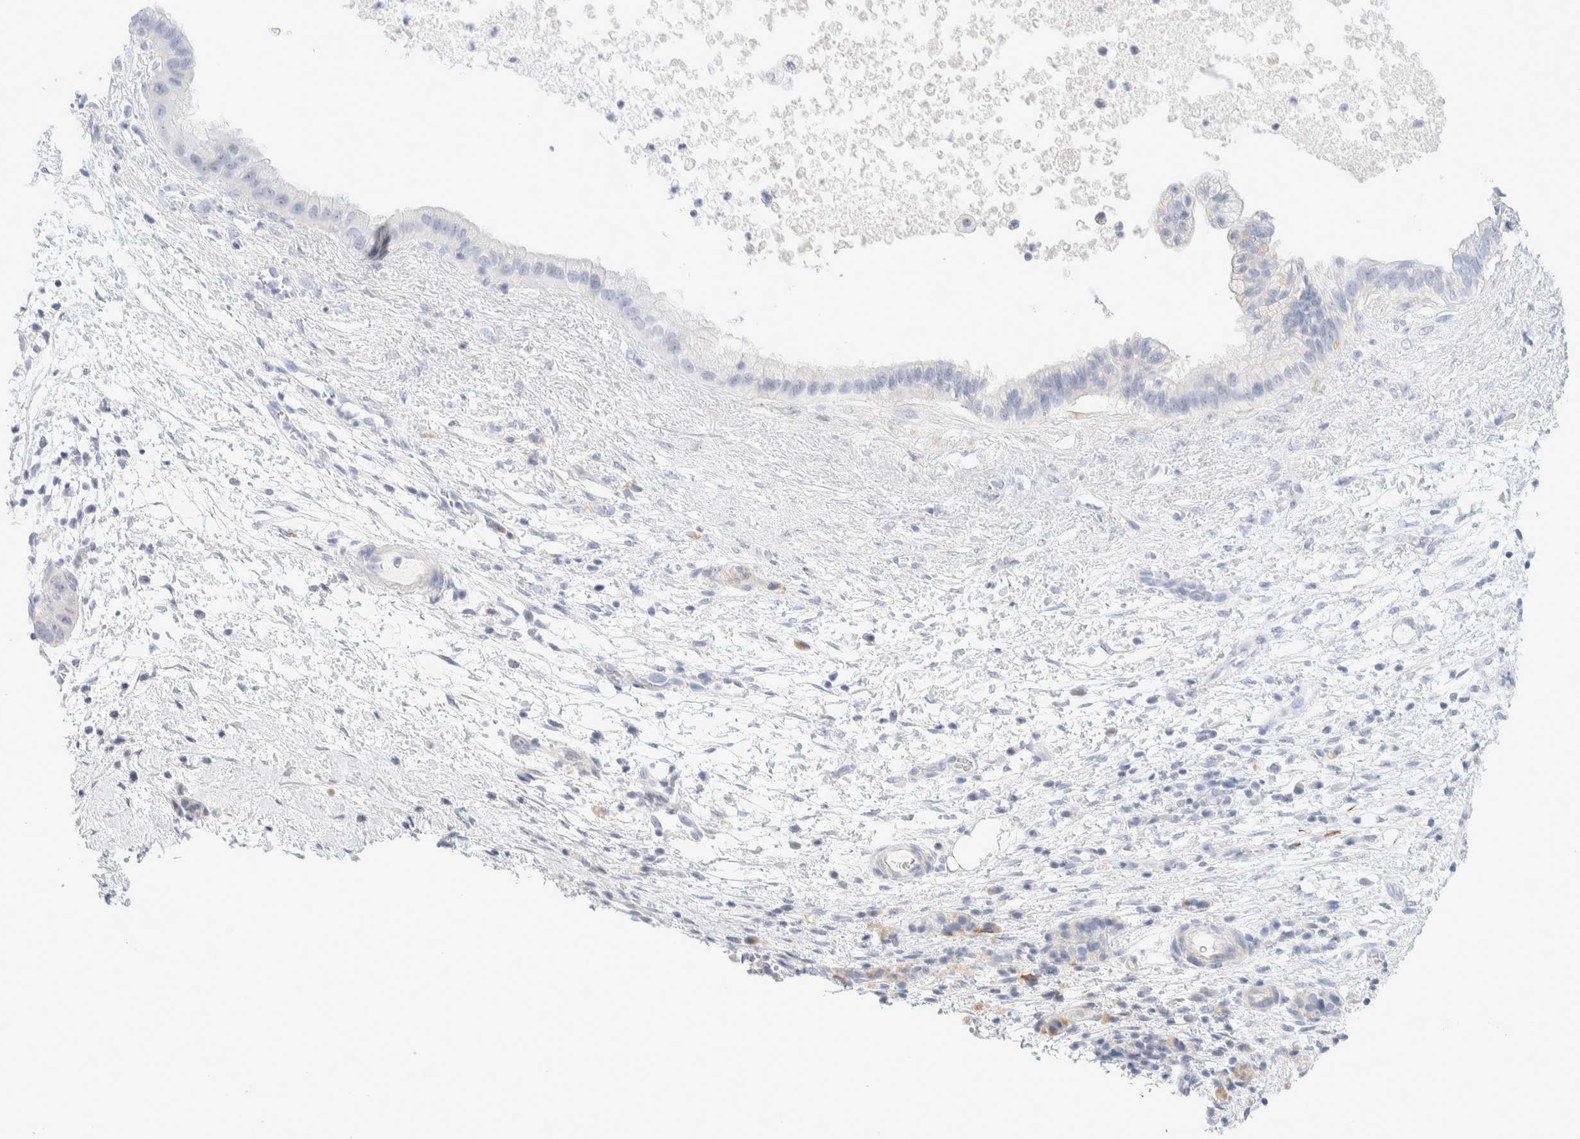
{"staining": {"intensity": "negative", "quantity": "none", "location": "none"}, "tissue": "pancreatic cancer", "cell_type": "Tumor cells", "image_type": "cancer", "snomed": [{"axis": "morphology", "description": "Adenocarcinoma, NOS"}, {"axis": "topography", "description": "Pancreas"}], "caption": "This is a histopathology image of immunohistochemistry (IHC) staining of adenocarcinoma (pancreatic), which shows no positivity in tumor cells. (DAB immunohistochemistry visualized using brightfield microscopy, high magnification).", "gene": "ATCAY", "patient": {"sex": "female", "age": 78}}